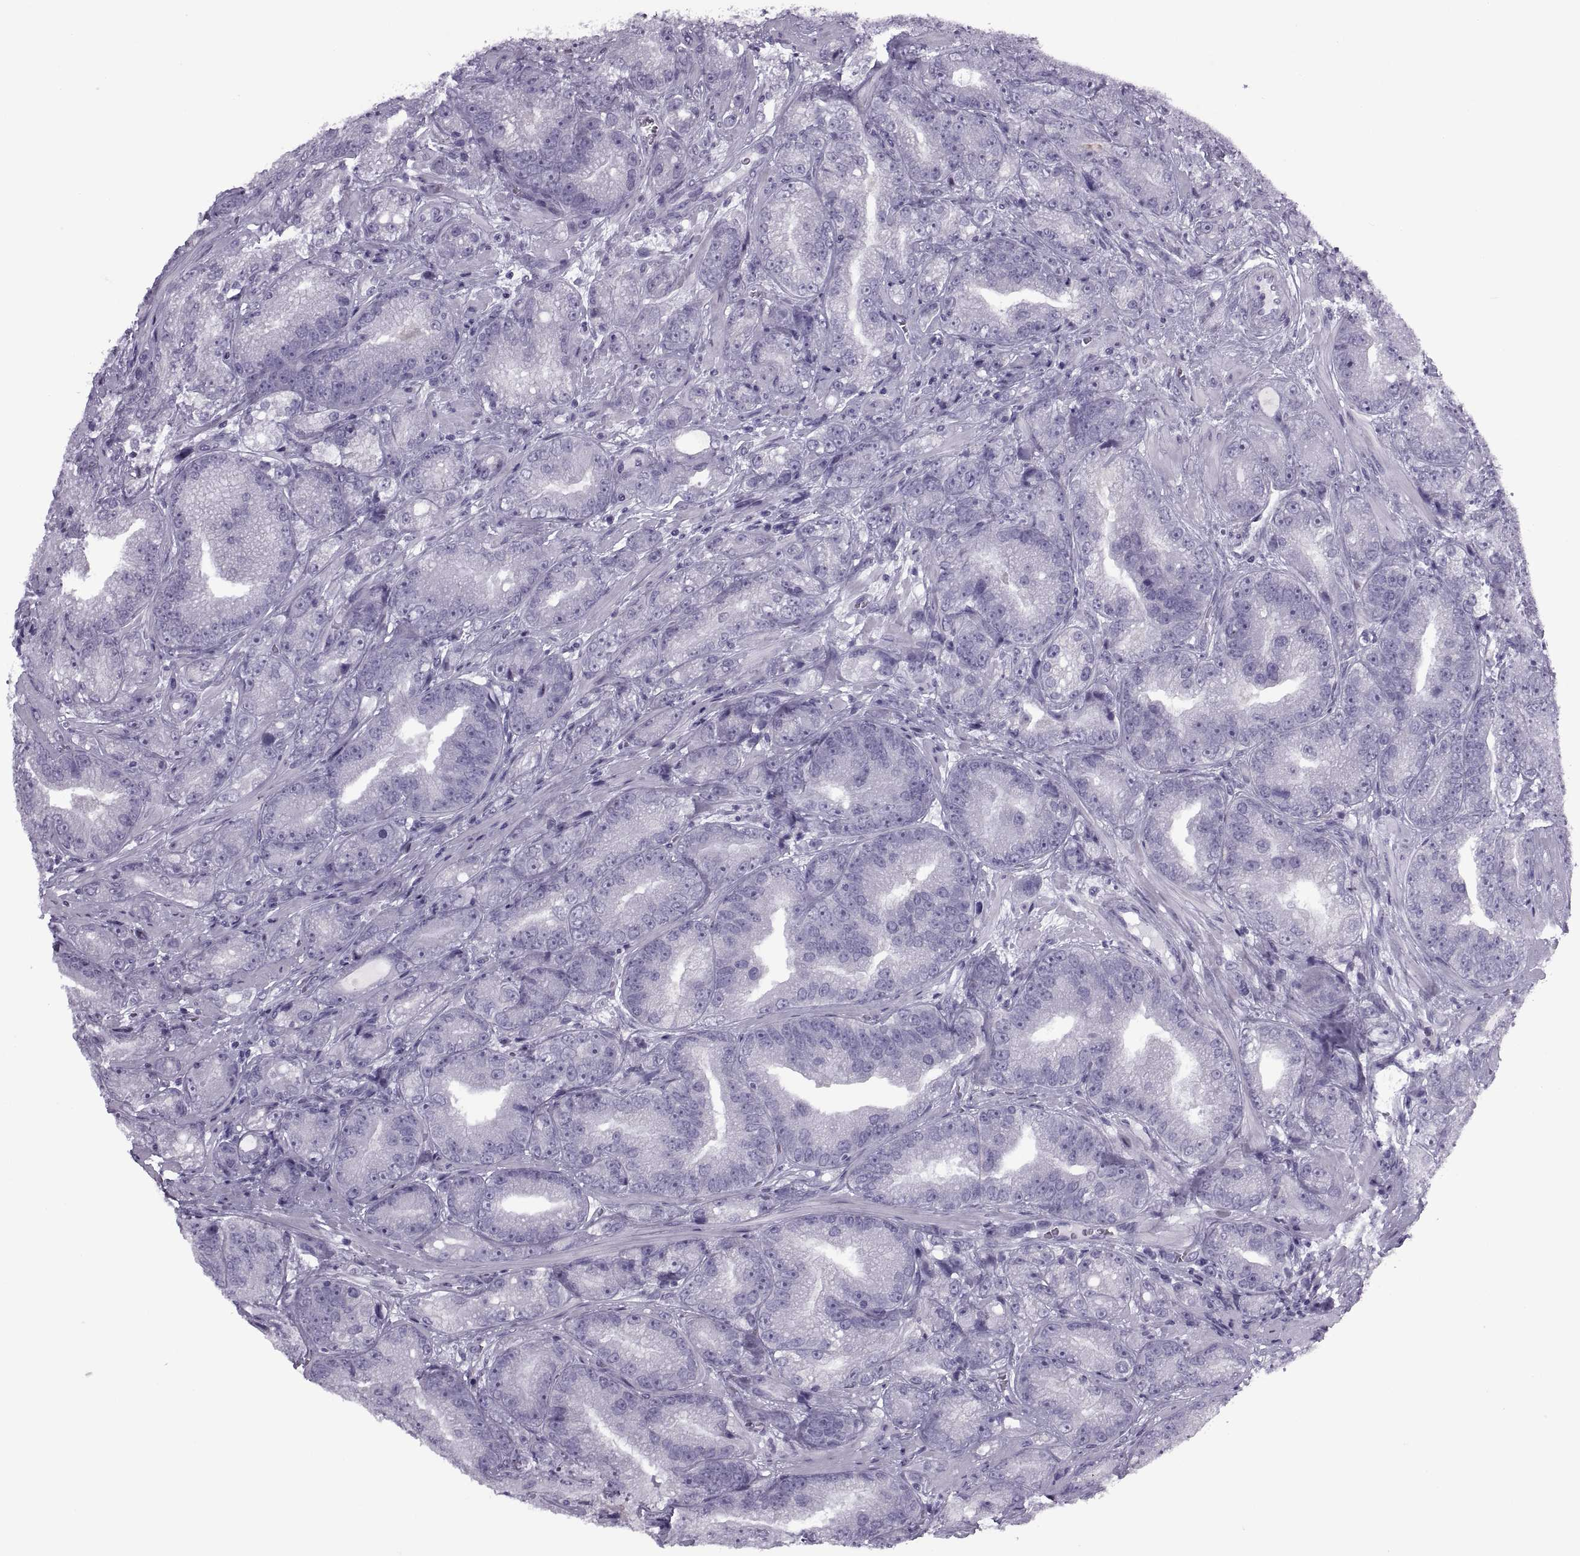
{"staining": {"intensity": "negative", "quantity": "none", "location": "none"}, "tissue": "prostate cancer", "cell_type": "Tumor cells", "image_type": "cancer", "snomed": [{"axis": "morphology", "description": "Adenocarcinoma, NOS"}, {"axis": "topography", "description": "Prostate"}], "caption": "Protein analysis of prostate cancer demonstrates no significant expression in tumor cells.", "gene": "FAM24A", "patient": {"sex": "male", "age": 63}}